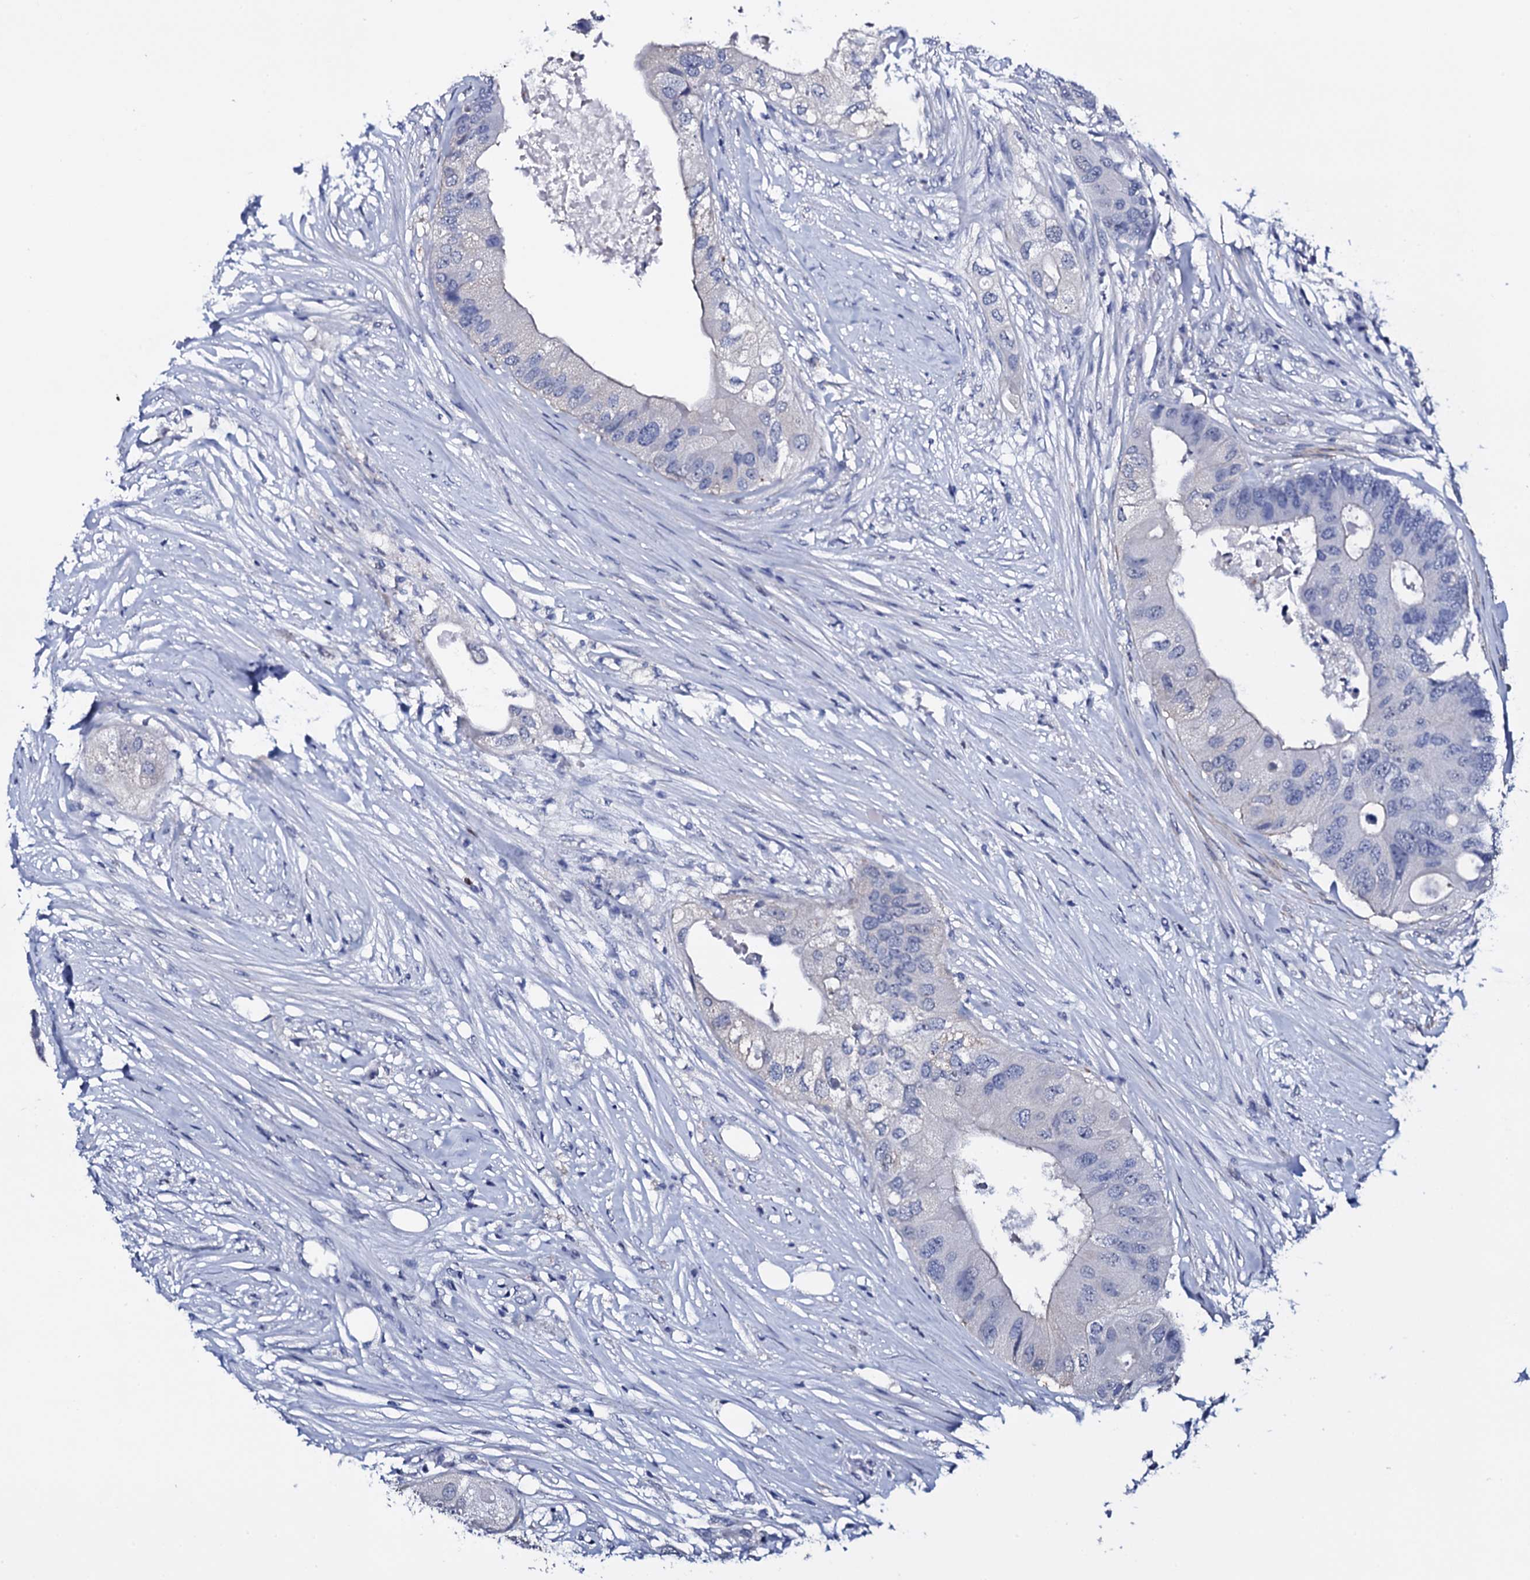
{"staining": {"intensity": "negative", "quantity": "none", "location": "none"}, "tissue": "colorectal cancer", "cell_type": "Tumor cells", "image_type": "cancer", "snomed": [{"axis": "morphology", "description": "Adenocarcinoma, NOS"}, {"axis": "topography", "description": "Colon"}], "caption": "This is a histopathology image of IHC staining of adenocarcinoma (colorectal), which shows no staining in tumor cells.", "gene": "NPM2", "patient": {"sex": "male", "age": 71}}